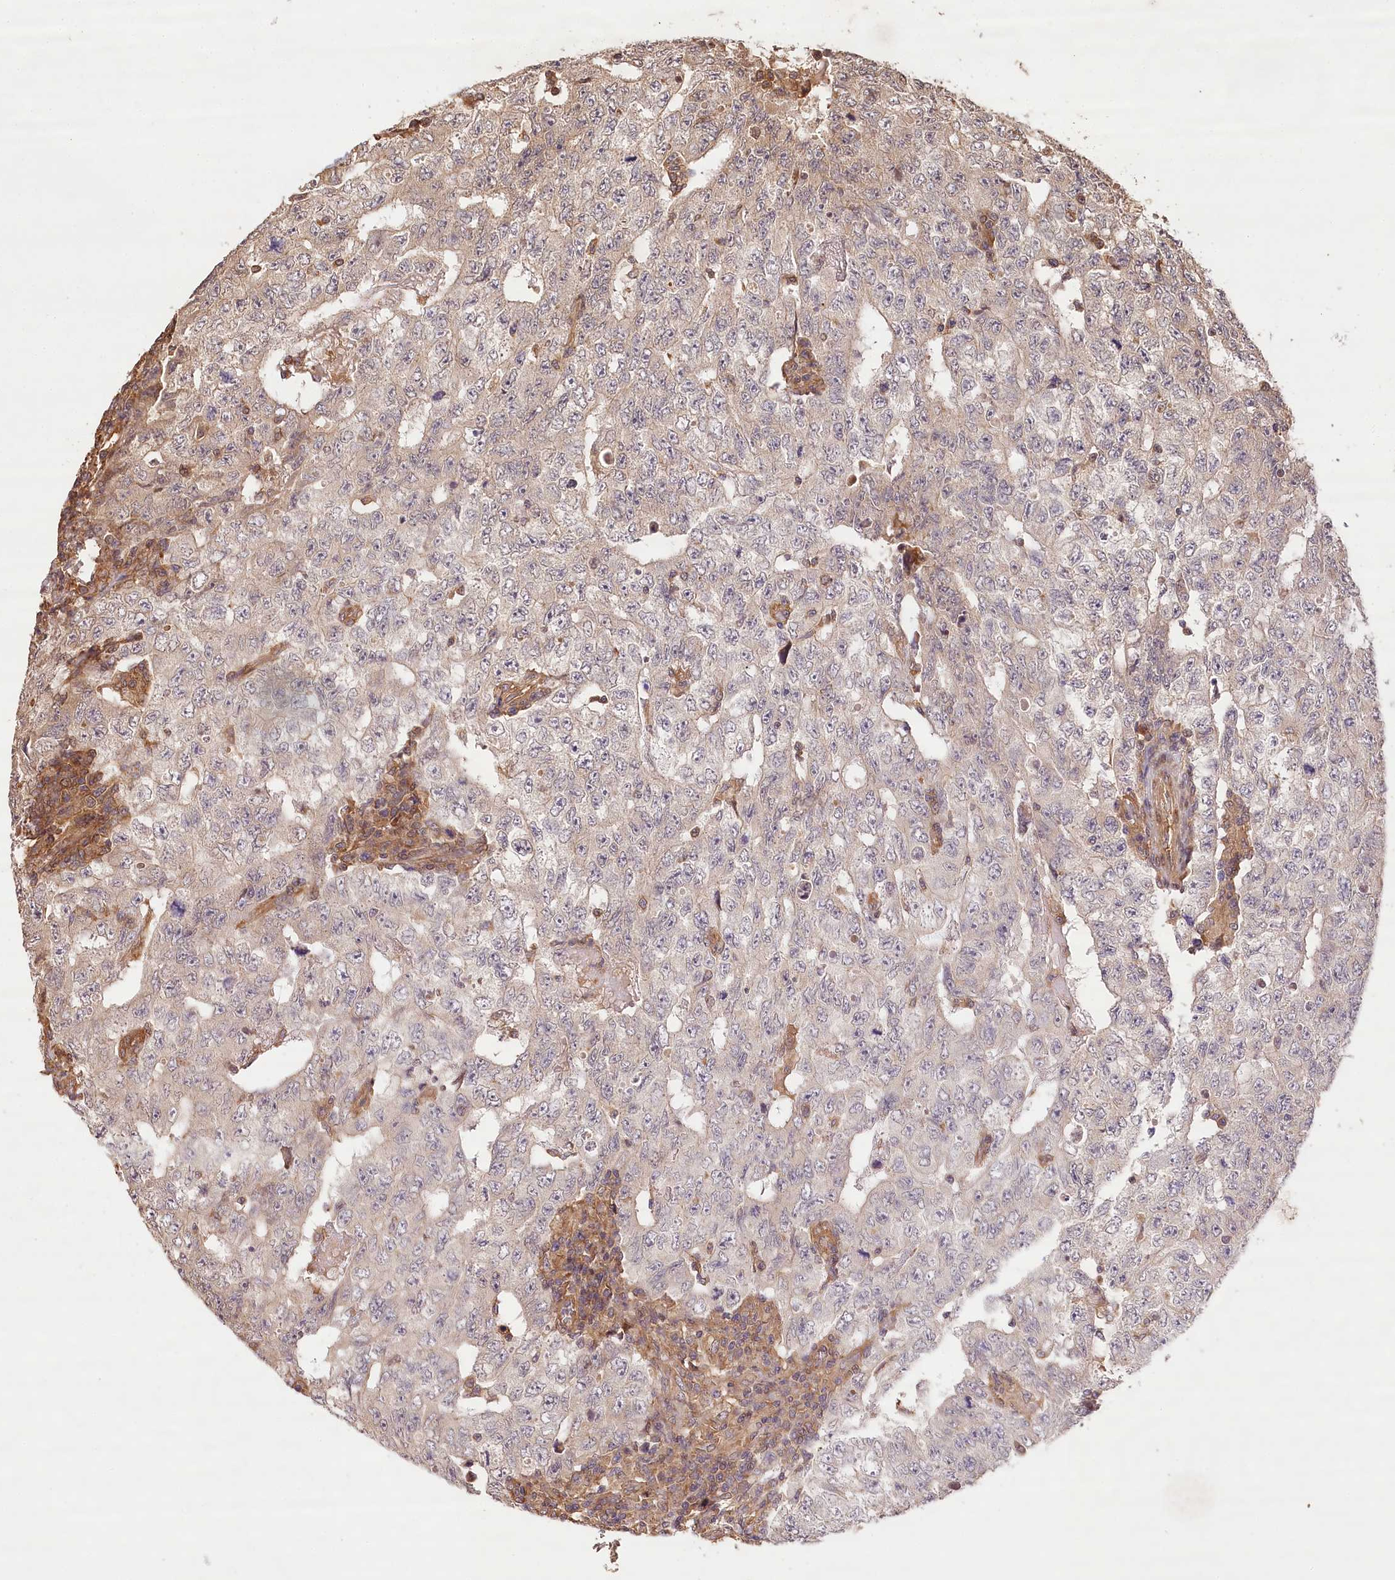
{"staining": {"intensity": "negative", "quantity": "none", "location": "none"}, "tissue": "testis cancer", "cell_type": "Tumor cells", "image_type": "cancer", "snomed": [{"axis": "morphology", "description": "Carcinoma, Embryonal, NOS"}, {"axis": "topography", "description": "Testis"}], "caption": "DAB (3,3'-diaminobenzidine) immunohistochemical staining of testis embryonal carcinoma demonstrates no significant staining in tumor cells.", "gene": "LSS", "patient": {"sex": "male", "age": 26}}